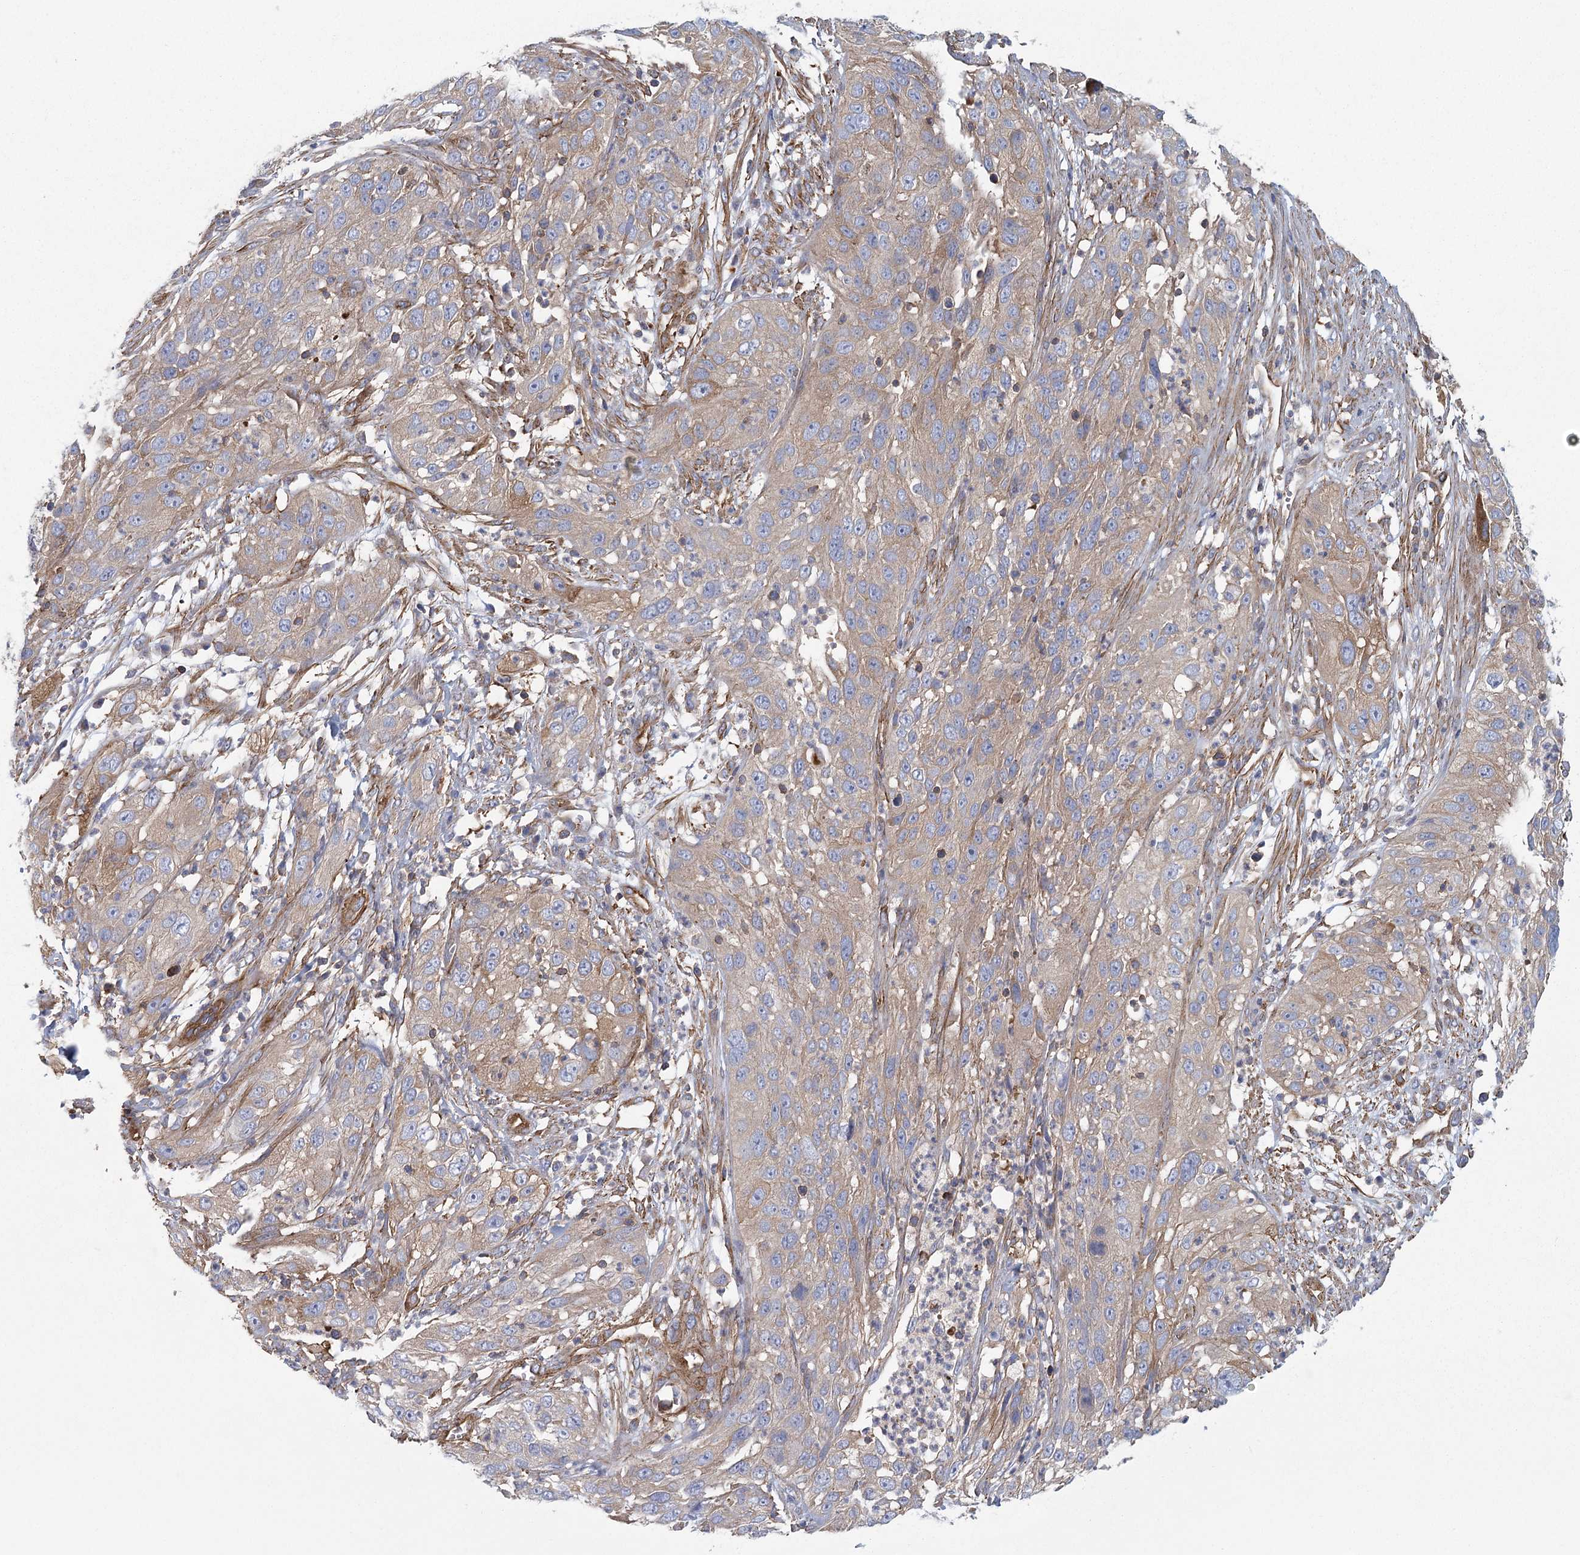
{"staining": {"intensity": "weak", "quantity": "25%-75%", "location": "cytoplasmic/membranous"}, "tissue": "cervical cancer", "cell_type": "Tumor cells", "image_type": "cancer", "snomed": [{"axis": "morphology", "description": "Squamous cell carcinoma, NOS"}, {"axis": "topography", "description": "Cervix"}], "caption": "Cervical squamous cell carcinoma stained for a protein (brown) exhibits weak cytoplasmic/membranous positive expression in about 25%-75% of tumor cells.", "gene": "IFT46", "patient": {"sex": "female", "age": 32}}